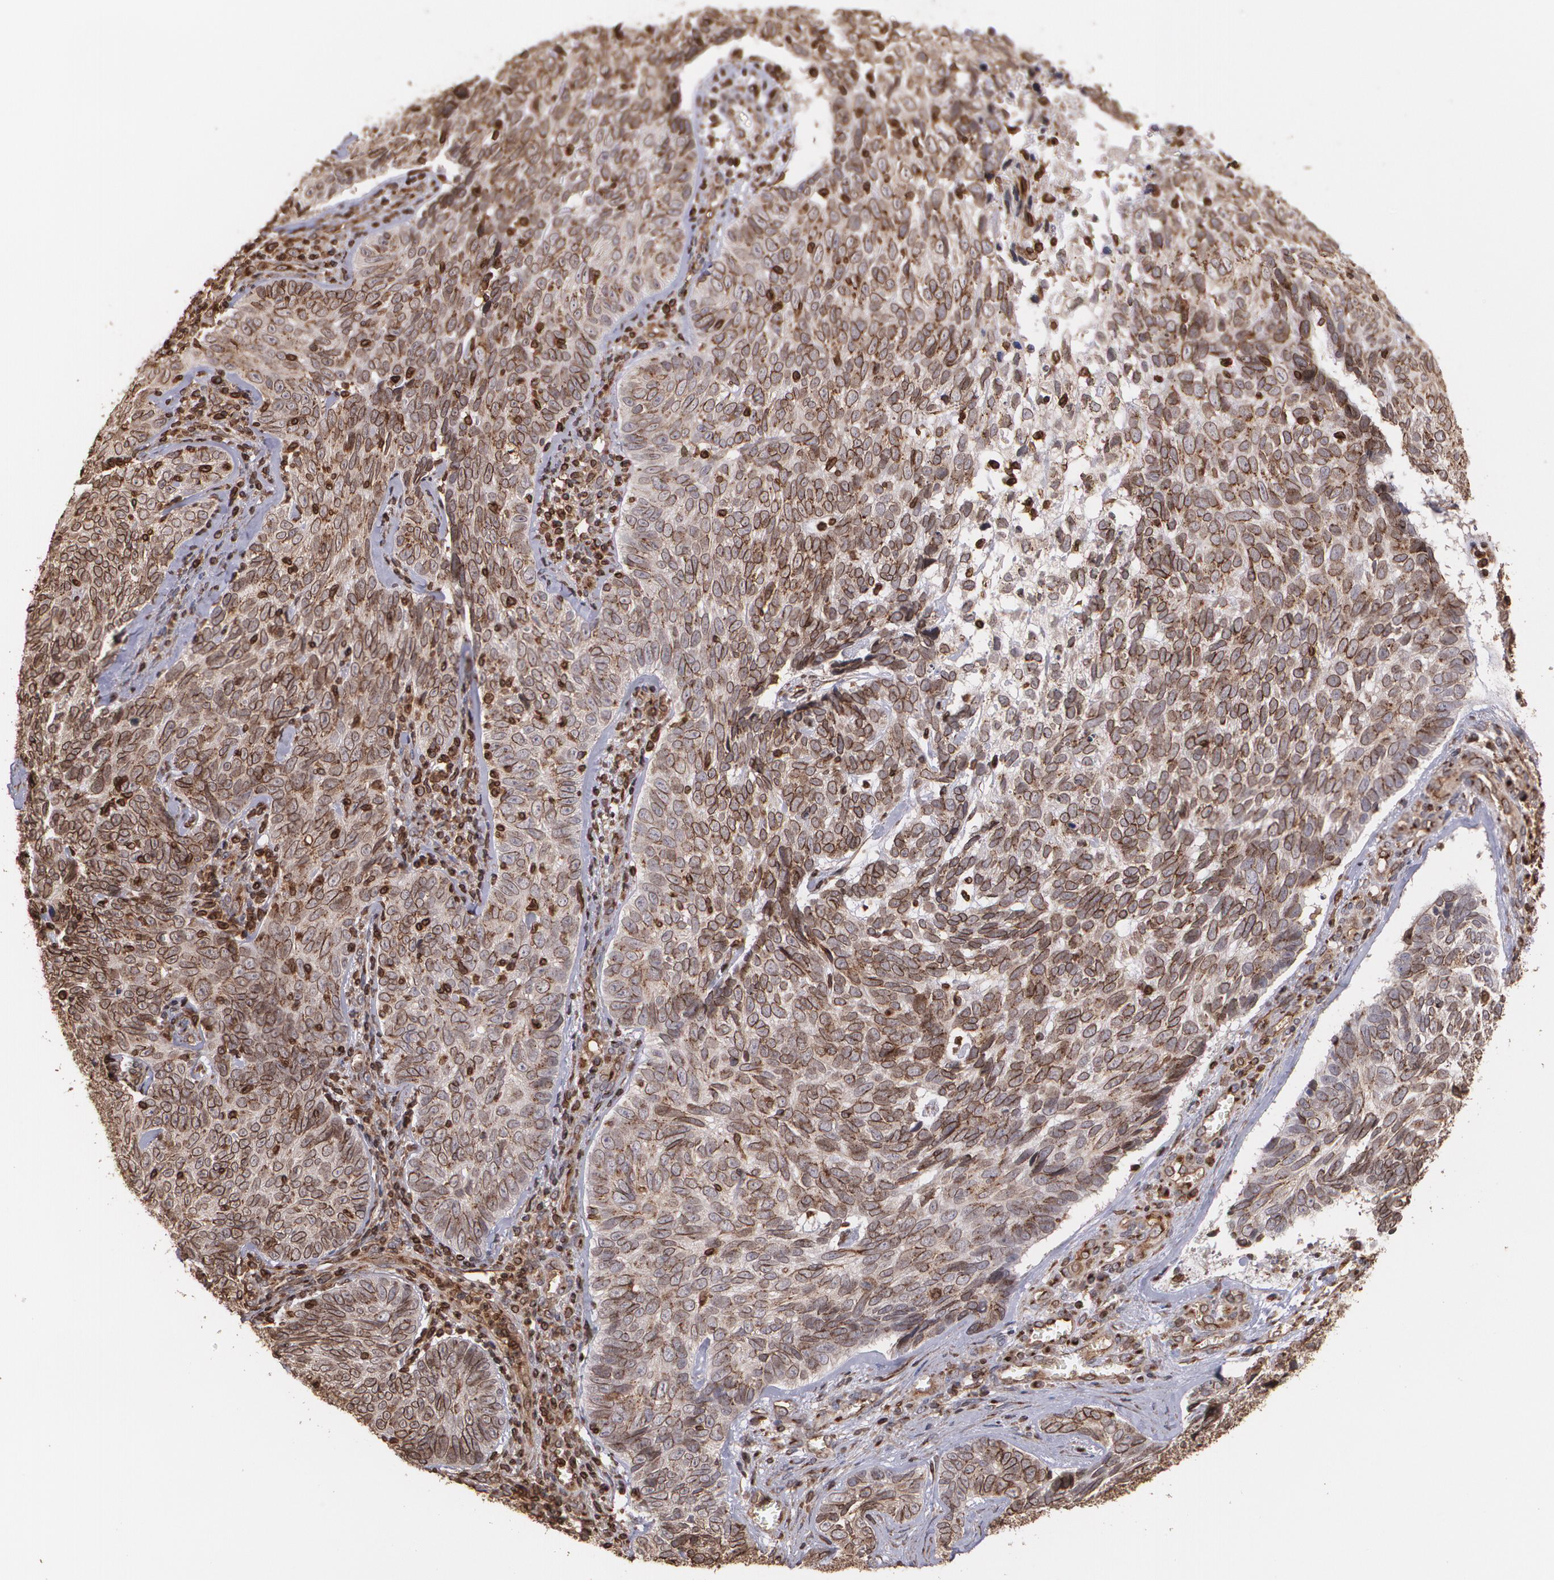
{"staining": {"intensity": "strong", "quantity": ">75%", "location": "cytoplasmic/membranous"}, "tissue": "skin cancer", "cell_type": "Tumor cells", "image_type": "cancer", "snomed": [{"axis": "morphology", "description": "Basal cell carcinoma"}, {"axis": "topography", "description": "Skin"}], "caption": "Basal cell carcinoma (skin) tissue shows strong cytoplasmic/membranous expression in approximately >75% of tumor cells", "gene": "TRIP11", "patient": {"sex": "male", "age": 72}}